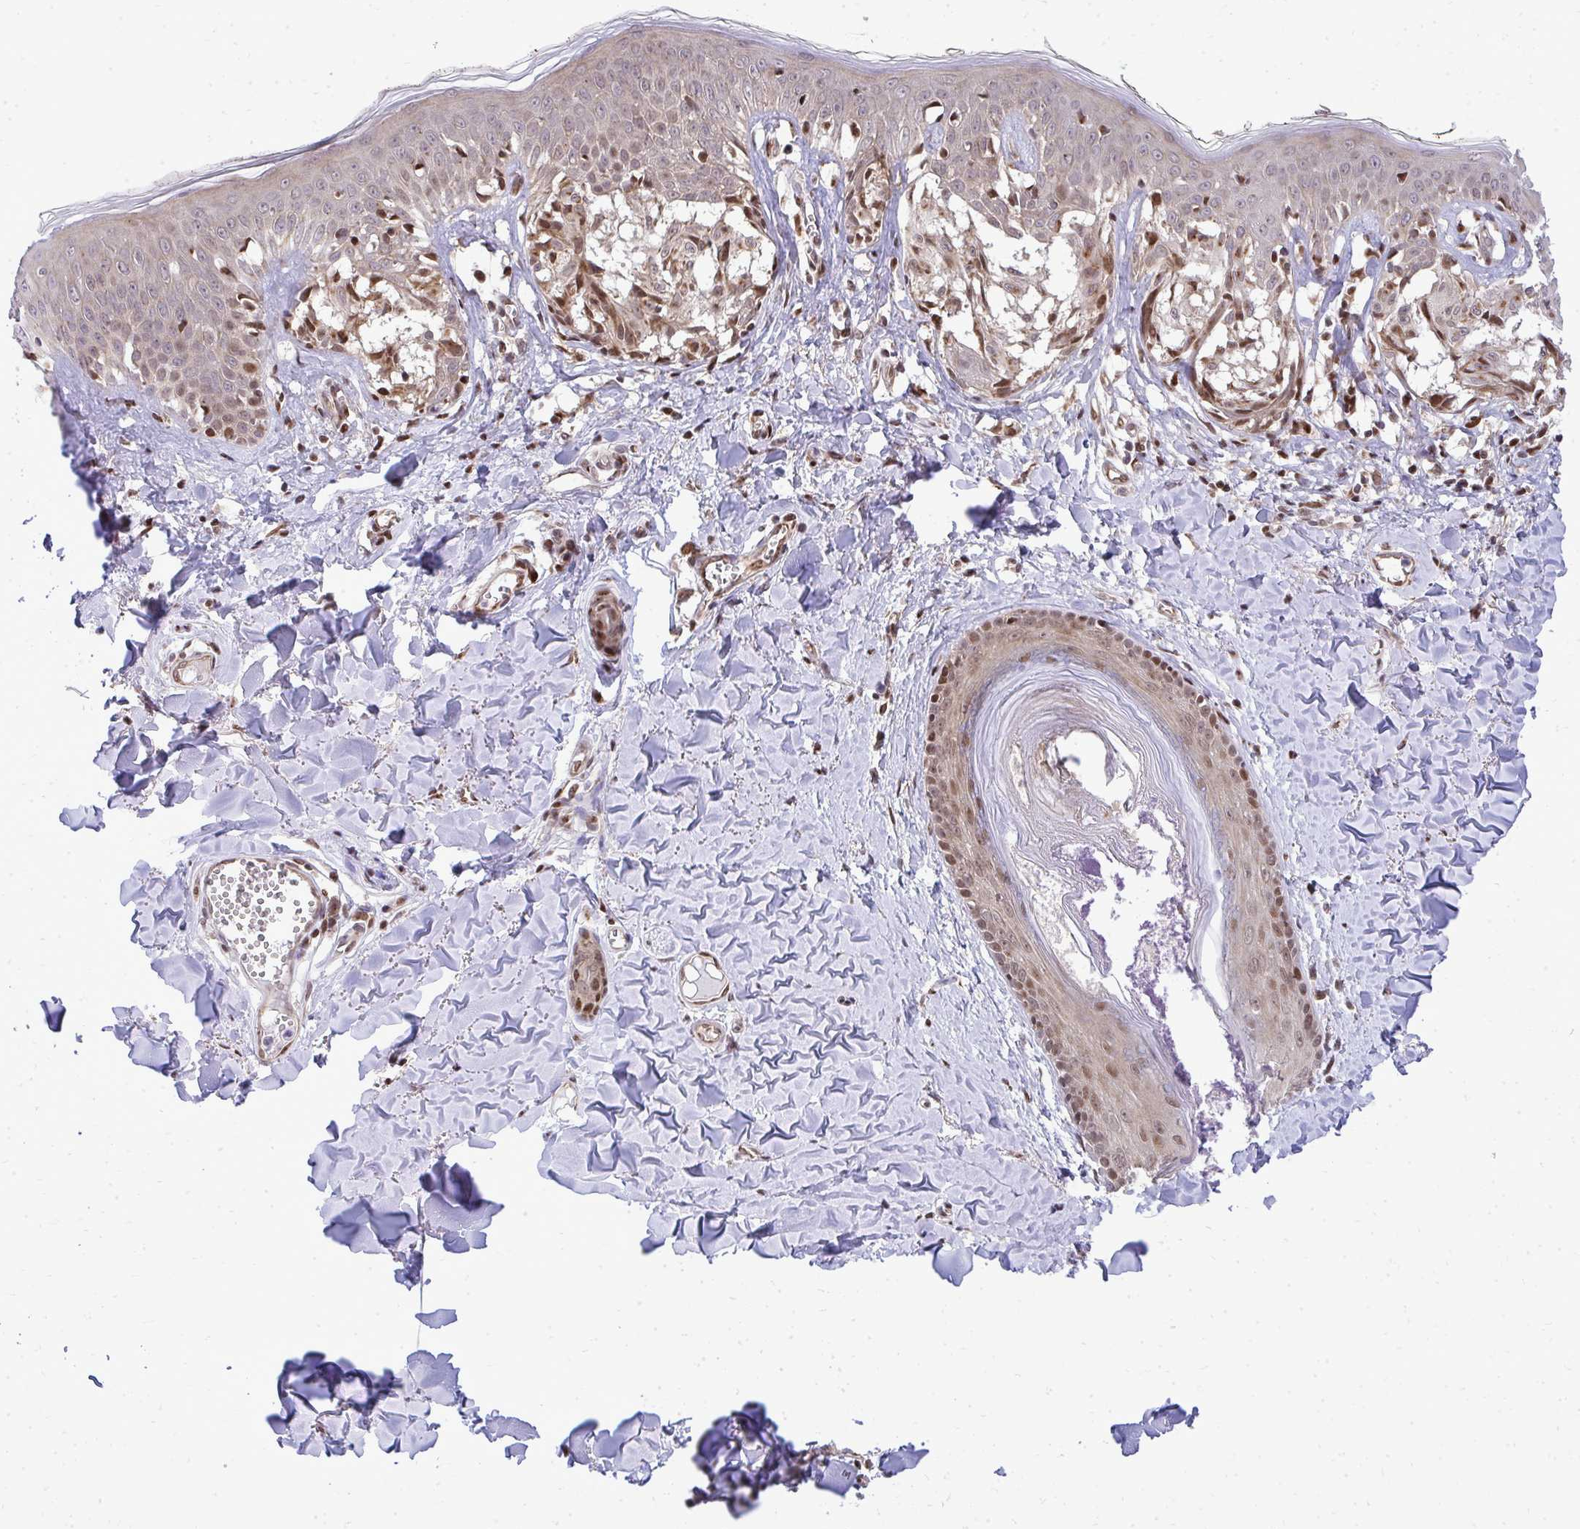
{"staining": {"intensity": "moderate", "quantity": "25%-75%", "location": "cytoplasmic/membranous,nuclear"}, "tissue": "melanoma", "cell_type": "Tumor cells", "image_type": "cancer", "snomed": [{"axis": "morphology", "description": "Malignant melanoma, NOS"}, {"axis": "topography", "description": "Skin"}], "caption": "The immunohistochemical stain labels moderate cytoplasmic/membranous and nuclear expression in tumor cells of malignant melanoma tissue.", "gene": "PIGY", "patient": {"sex": "female", "age": 43}}